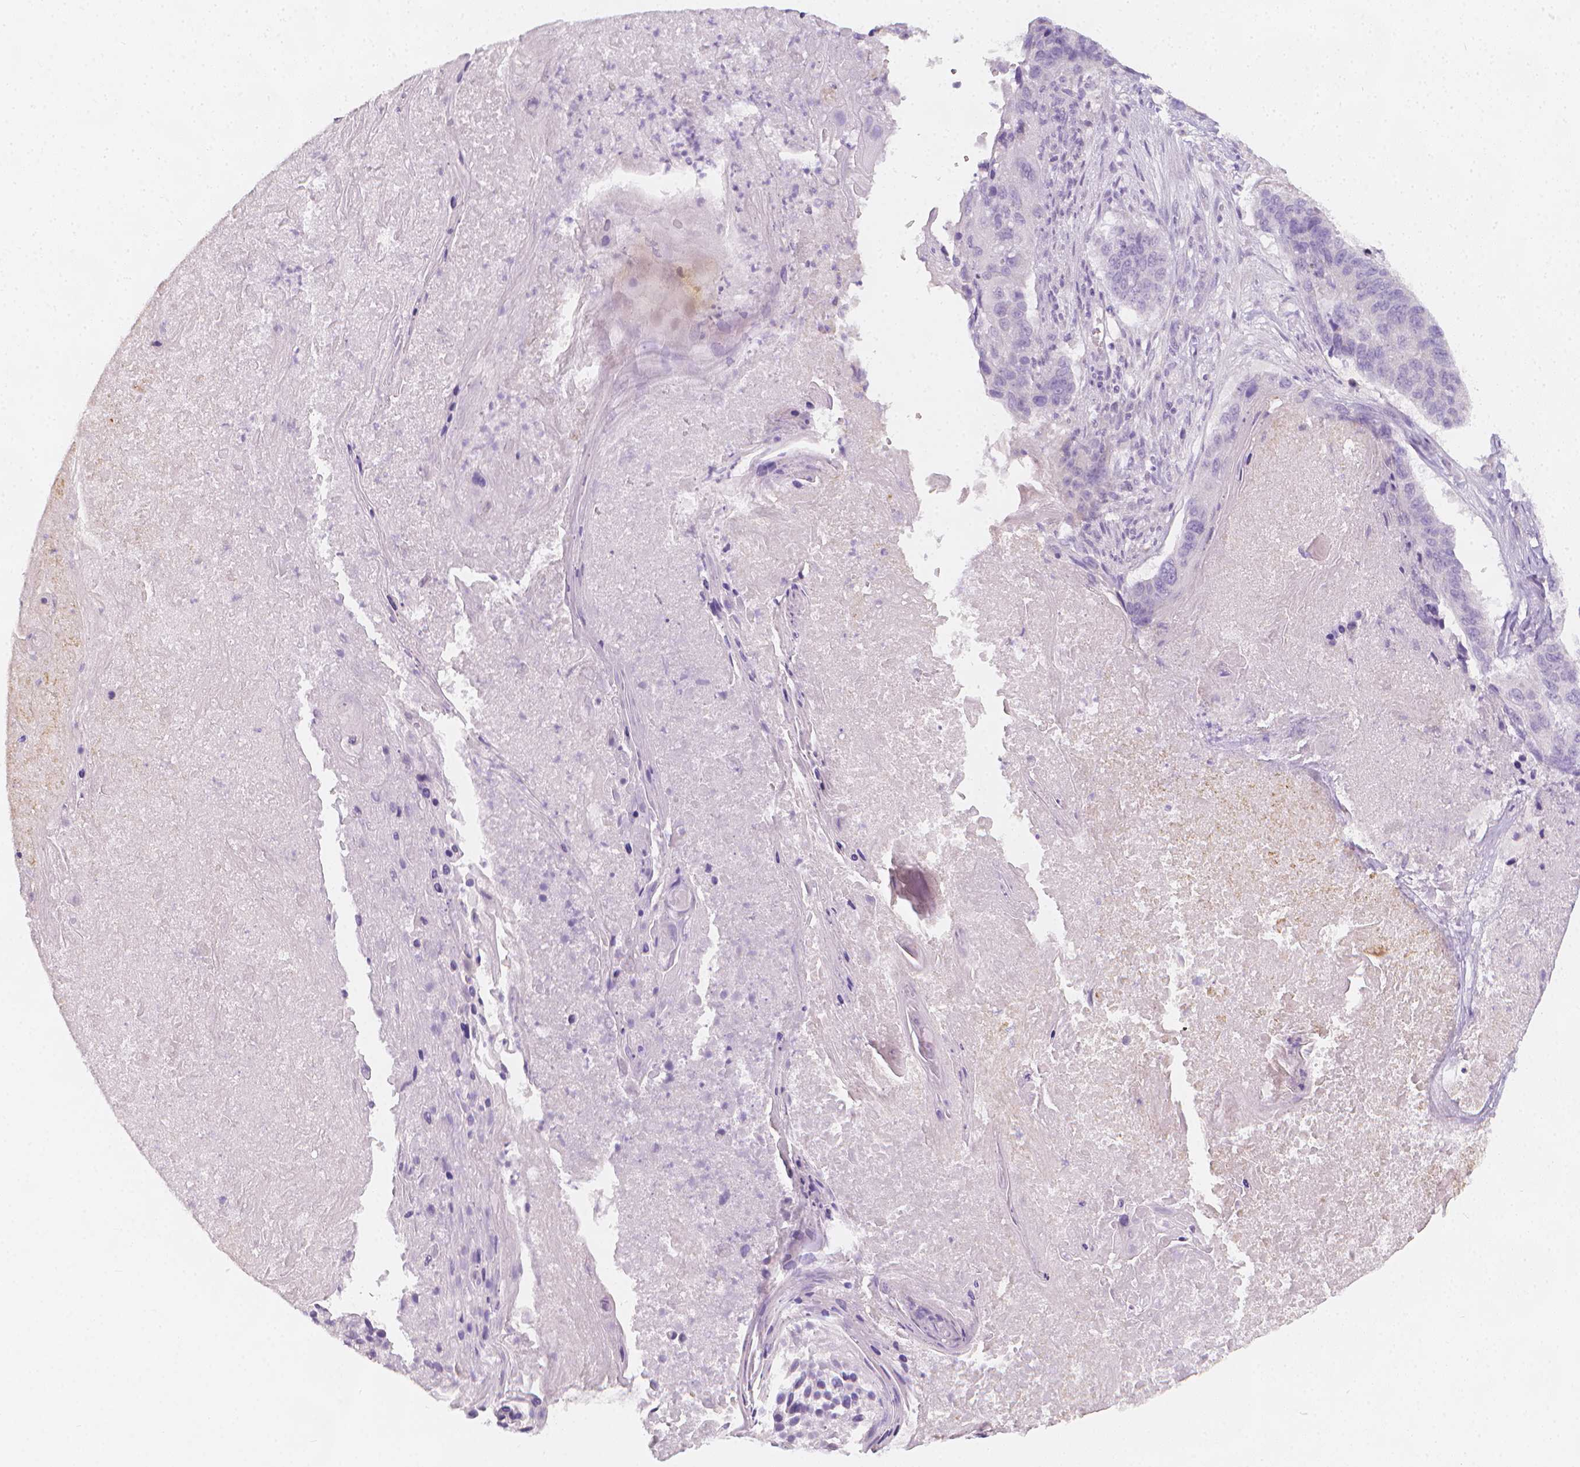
{"staining": {"intensity": "negative", "quantity": "none", "location": "none"}, "tissue": "lung cancer", "cell_type": "Tumor cells", "image_type": "cancer", "snomed": [{"axis": "morphology", "description": "Squamous cell carcinoma, NOS"}, {"axis": "topography", "description": "Lung"}], "caption": "Histopathology image shows no protein positivity in tumor cells of lung cancer (squamous cell carcinoma) tissue.", "gene": "RBFOX1", "patient": {"sex": "male", "age": 73}}